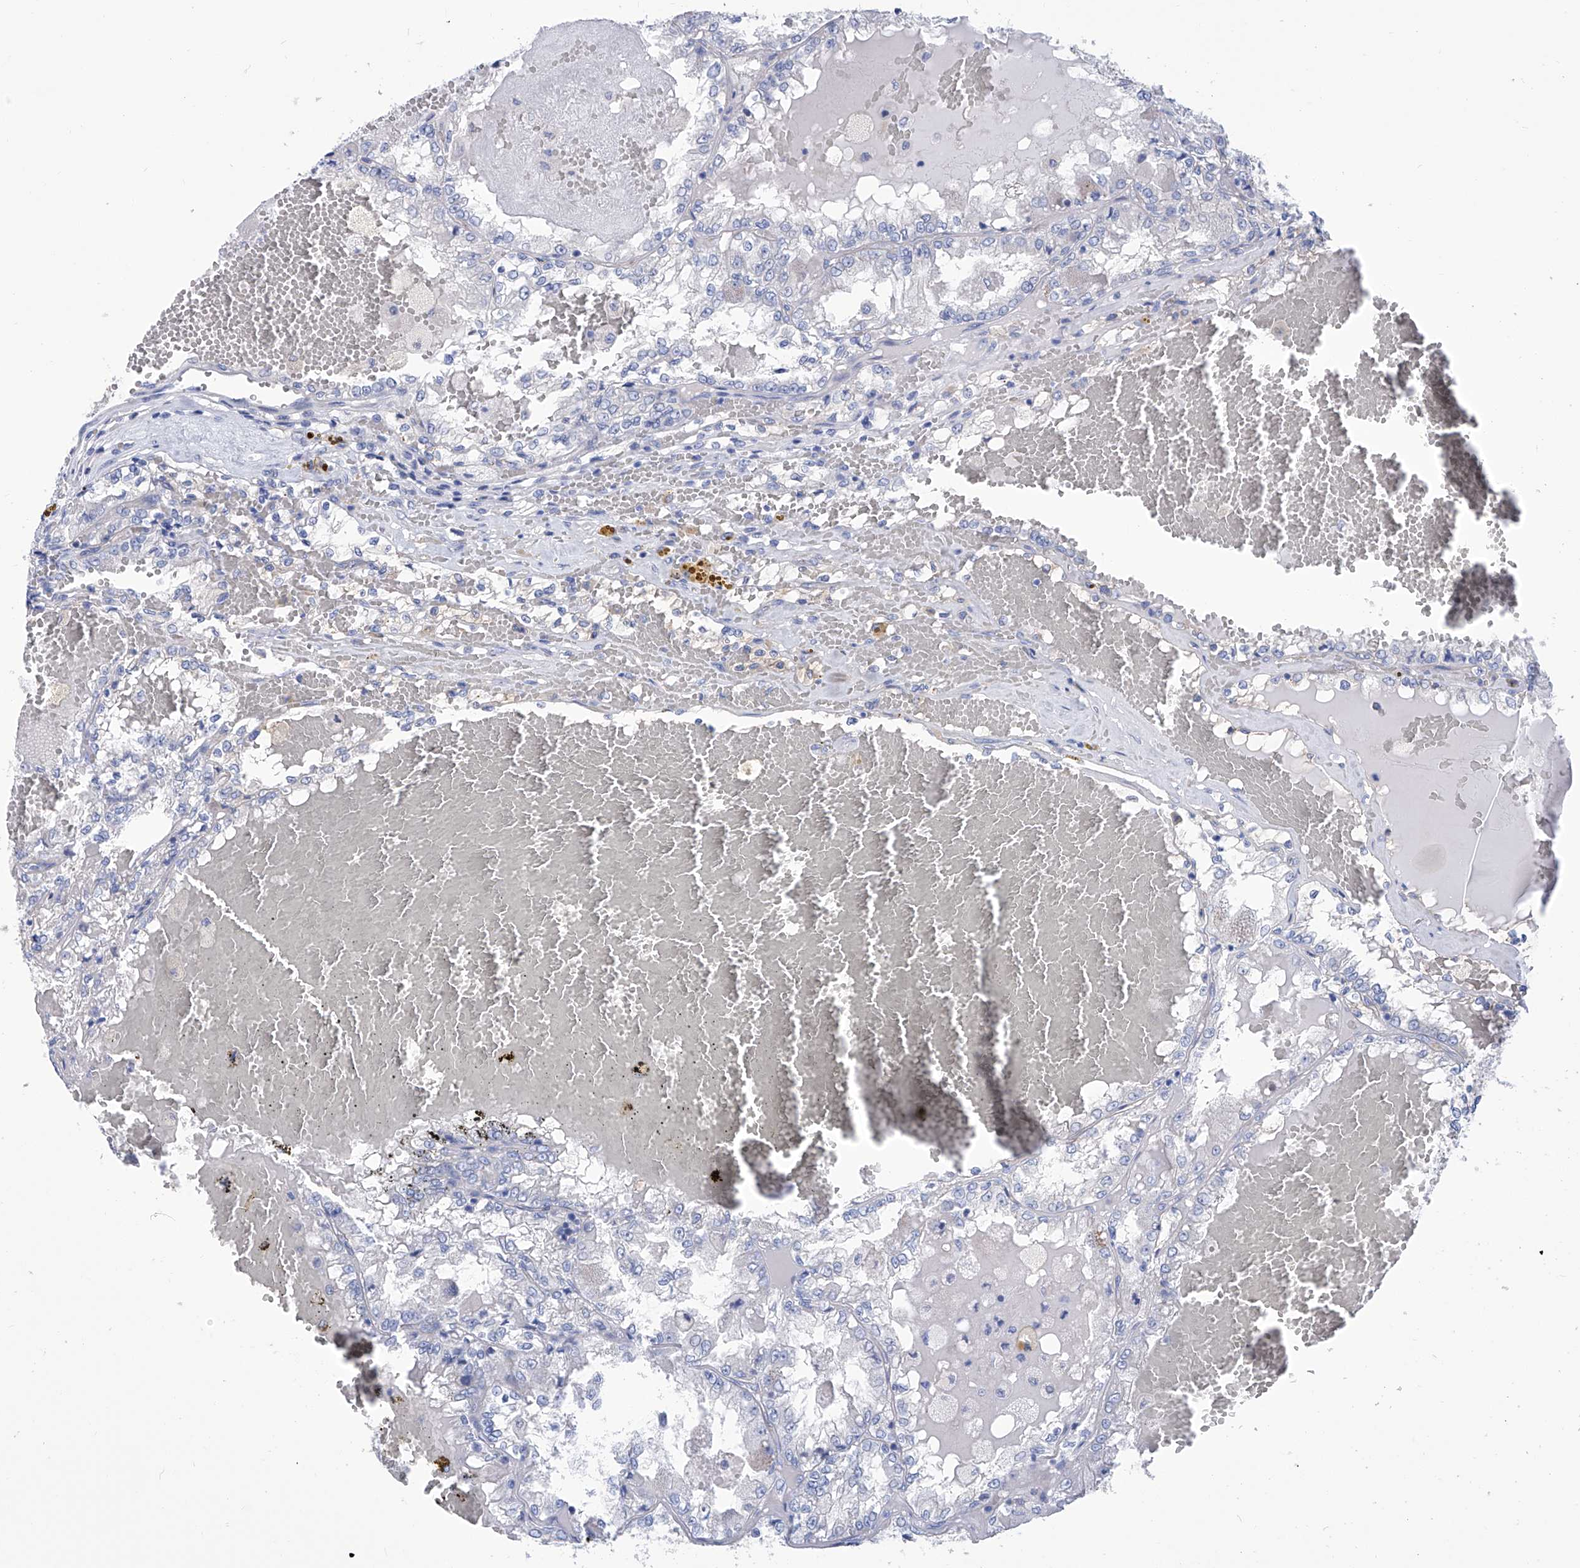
{"staining": {"intensity": "negative", "quantity": "none", "location": "none"}, "tissue": "renal cancer", "cell_type": "Tumor cells", "image_type": "cancer", "snomed": [{"axis": "morphology", "description": "Adenocarcinoma, NOS"}, {"axis": "topography", "description": "Kidney"}], "caption": "High magnification brightfield microscopy of renal cancer stained with DAB (brown) and counterstained with hematoxylin (blue): tumor cells show no significant positivity.", "gene": "SMS", "patient": {"sex": "female", "age": 56}}